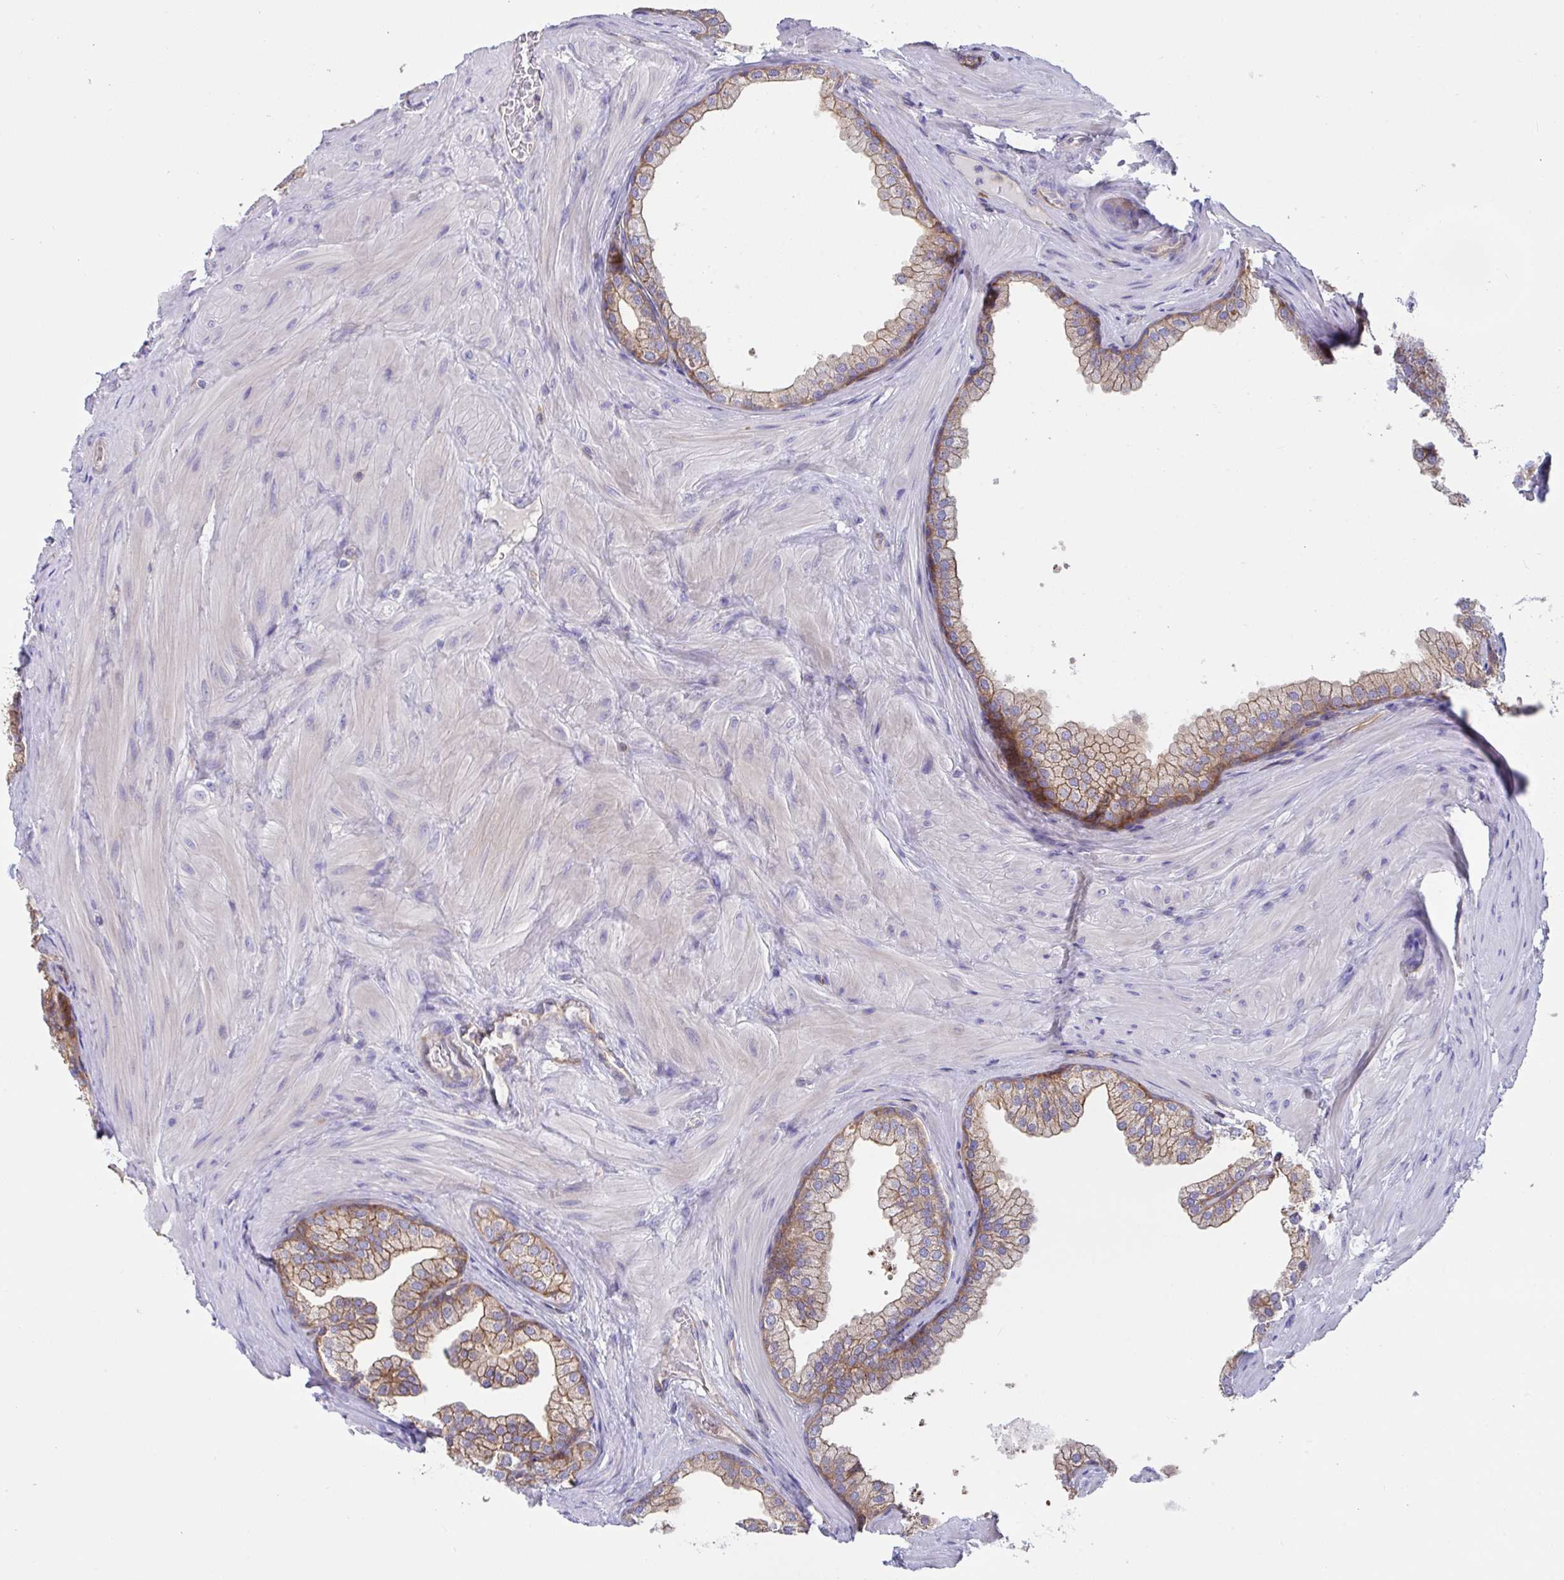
{"staining": {"intensity": "moderate", "quantity": ">75%", "location": "cytoplasmic/membranous"}, "tissue": "prostate", "cell_type": "Glandular cells", "image_type": "normal", "snomed": [{"axis": "morphology", "description": "Normal tissue, NOS"}, {"axis": "topography", "description": "Prostate"}], "caption": "A brown stain shows moderate cytoplasmic/membranous expression of a protein in glandular cells of unremarkable human prostate.", "gene": "YARS2", "patient": {"sex": "male", "age": 37}}